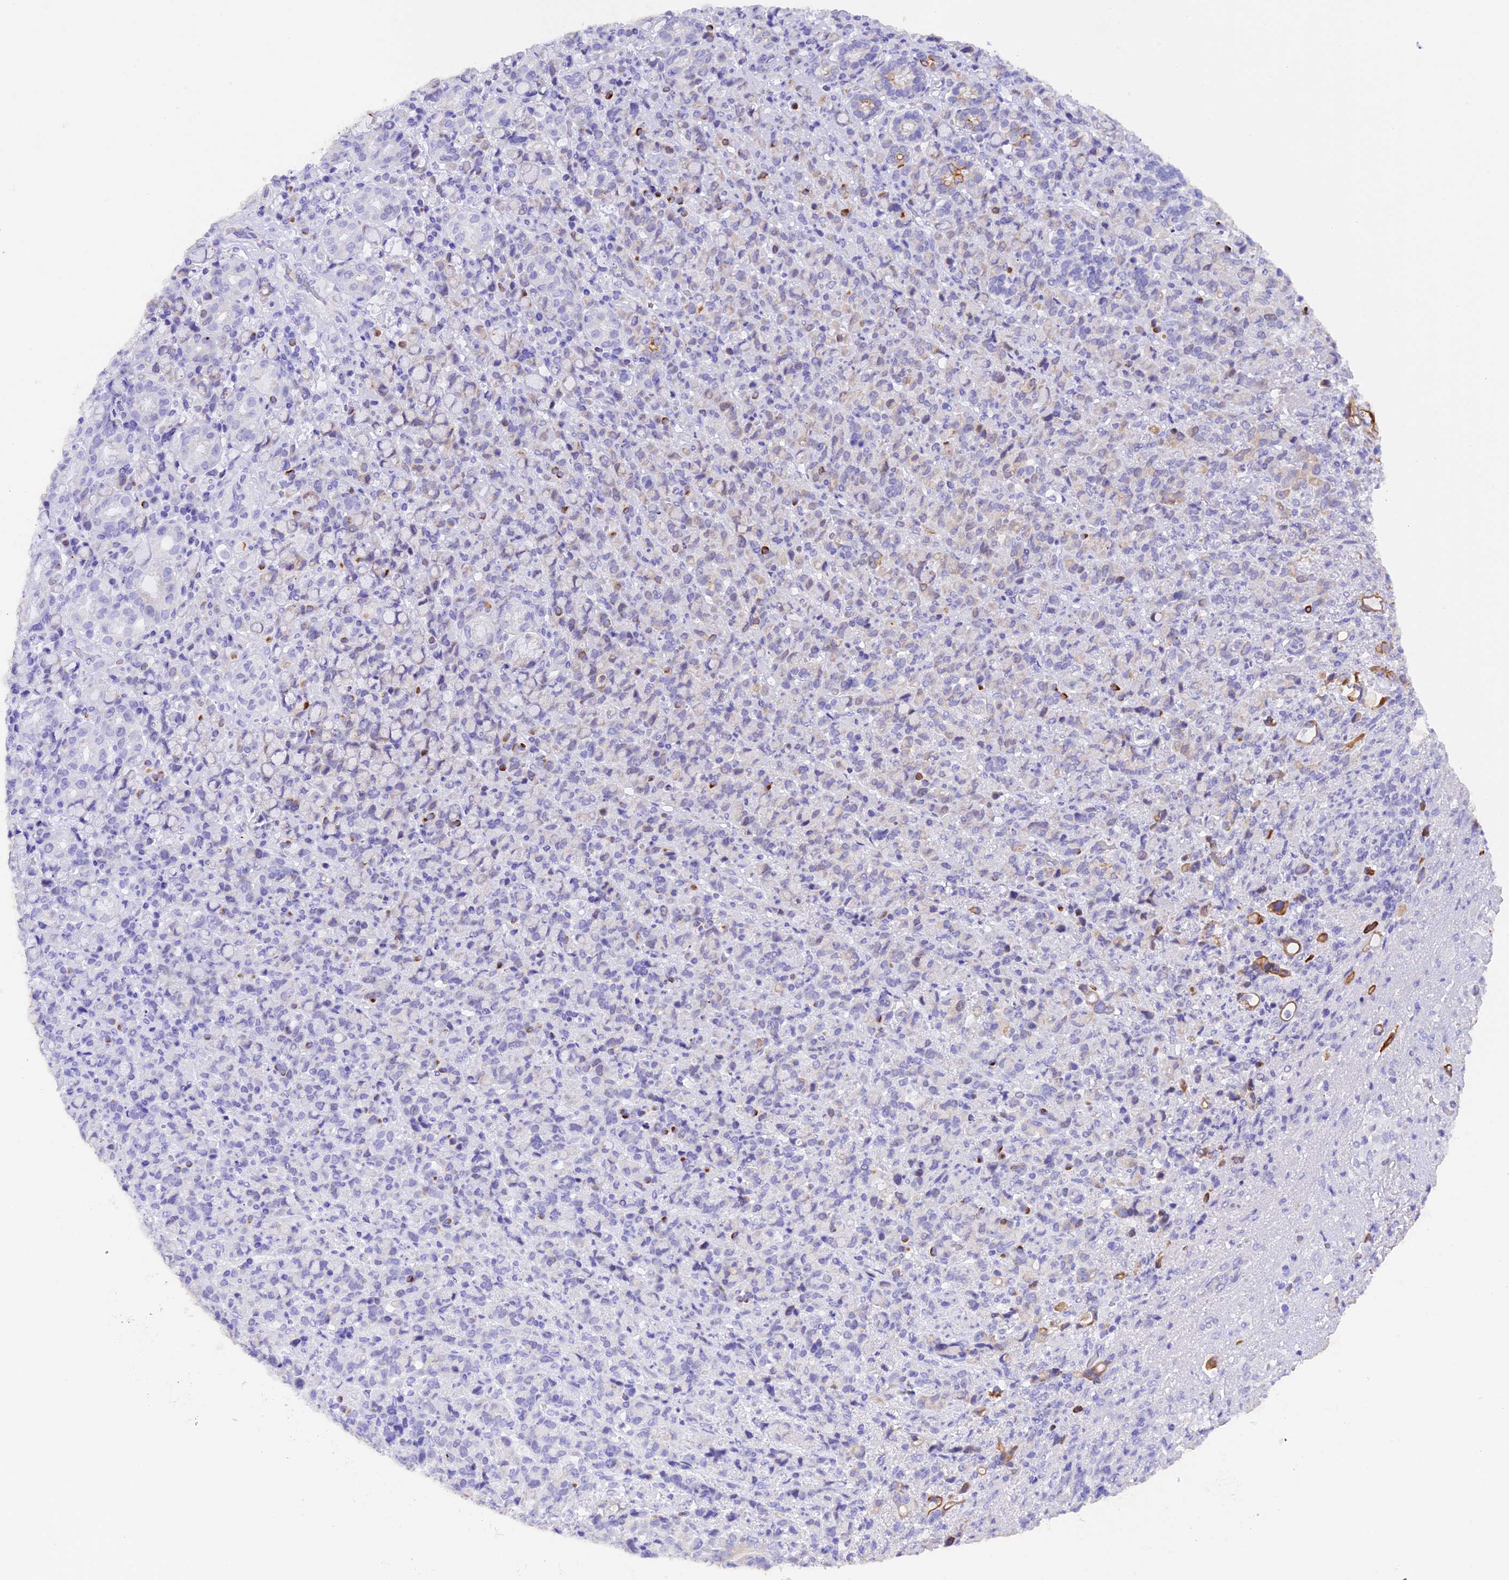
{"staining": {"intensity": "weak", "quantity": "<25%", "location": "cytoplasmic/membranous"}, "tissue": "stomach cancer", "cell_type": "Tumor cells", "image_type": "cancer", "snomed": [{"axis": "morphology", "description": "Normal tissue, NOS"}, {"axis": "morphology", "description": "Adenocarcinoma, NOS"}, {"axis": "topography", "description": "Stomach"}], "caption": "A histopathology image of stomach cancer stained for a protein displays no brown staining in tumor cells.", "gene": "PKIA", "patient": {"sex": "female", "age": 79}}